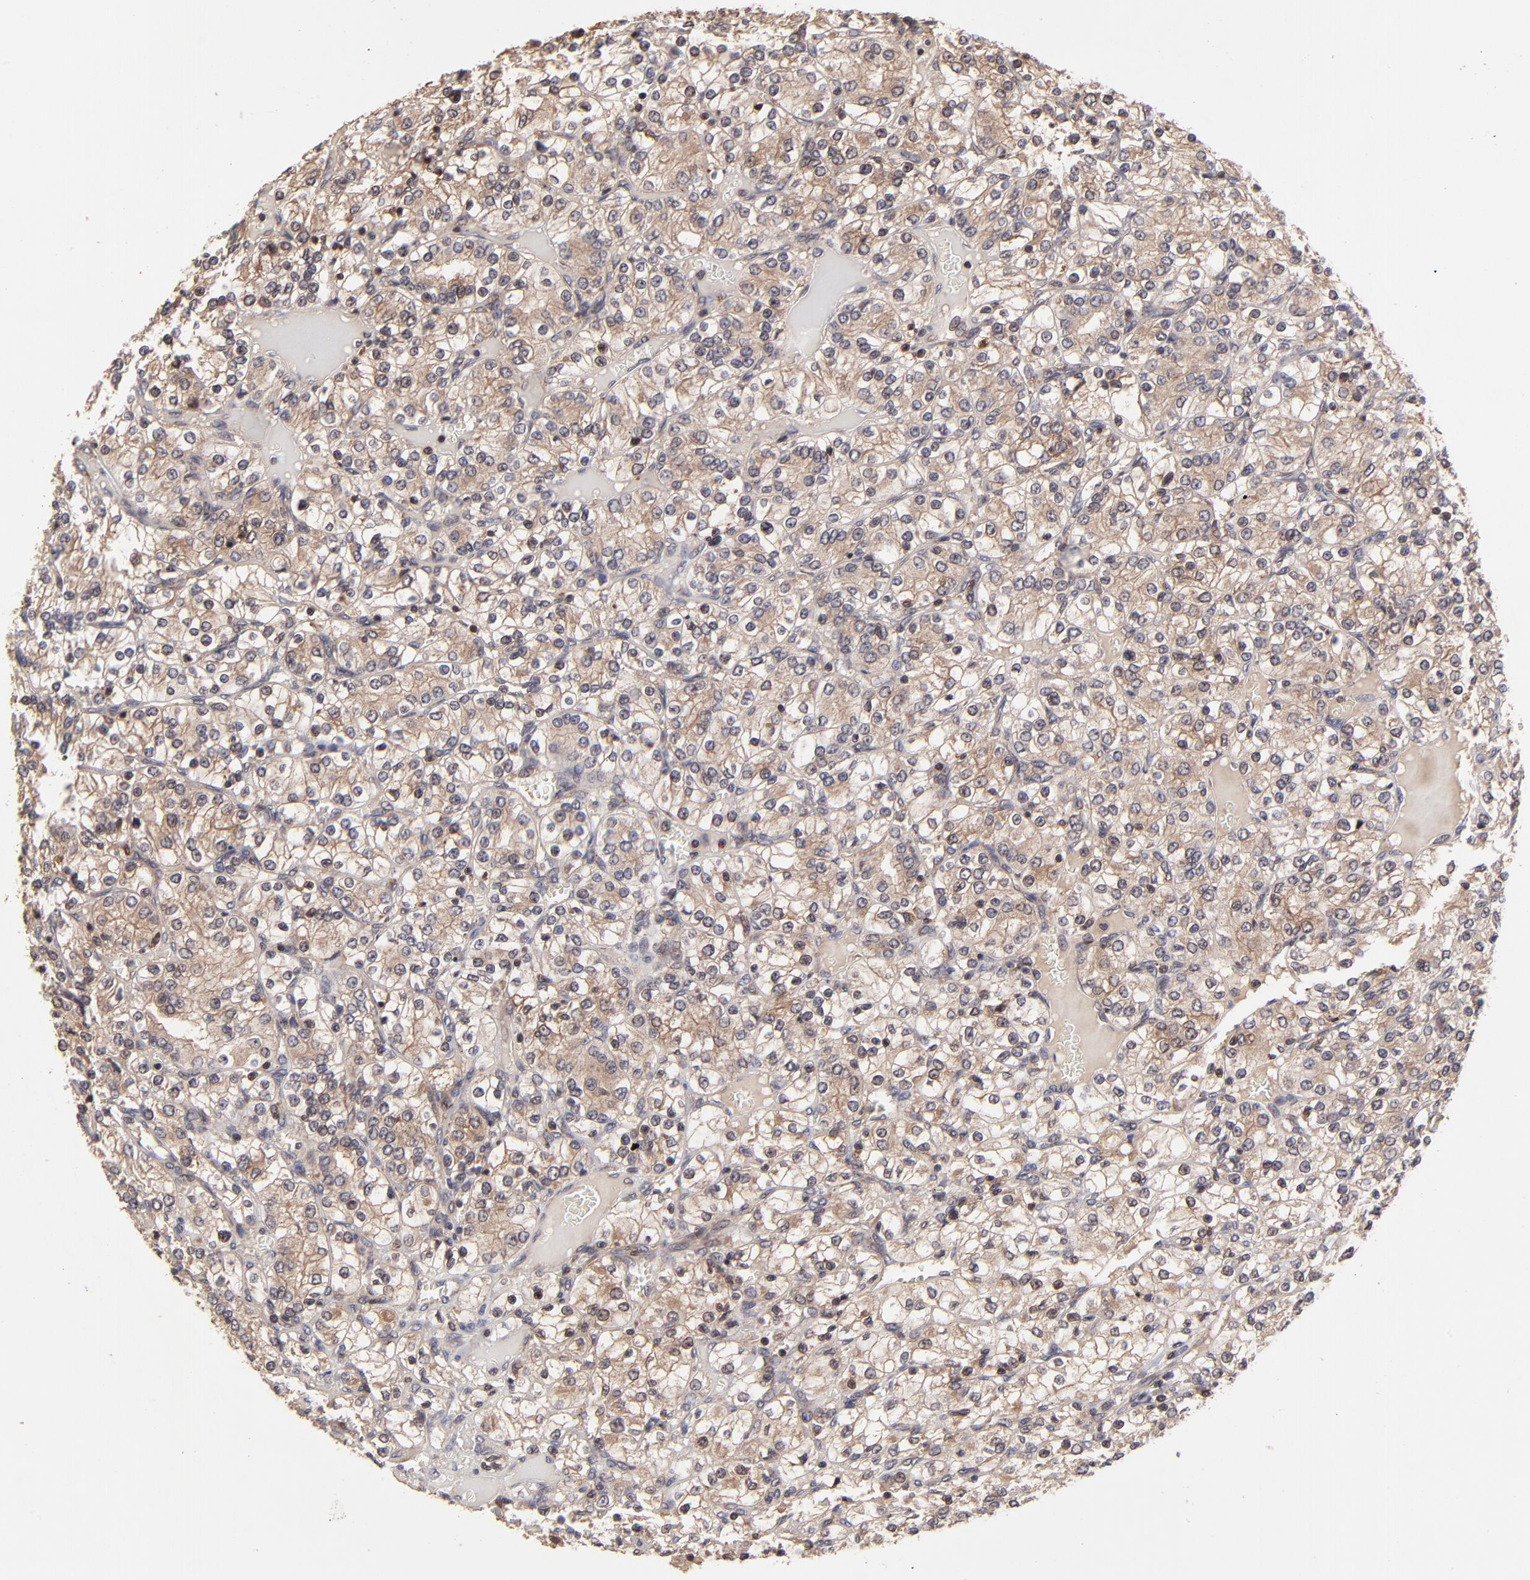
{"staining": {"intensity": "moderate", "quantity": "25%-75%", "location": "cytoplasmic/membranous"}, "tissue": "renal cancer", "cell_type": "Tumor cells", "image_type": "cancer", "snomed": [{"axis": "morphology", "description": "Adenocarcinoma, NOS"}, {"axis": "topography", "description": "Kidney"}], "caption": "Renal adenocarcinoma stained with immunohistochemistry demonstrates moderate cytoplasmic/membranous positivity in about 25%-75% of tumor cells.", "gene": "UBE2L6", "patient": {"sex": "female", "age": 62}}